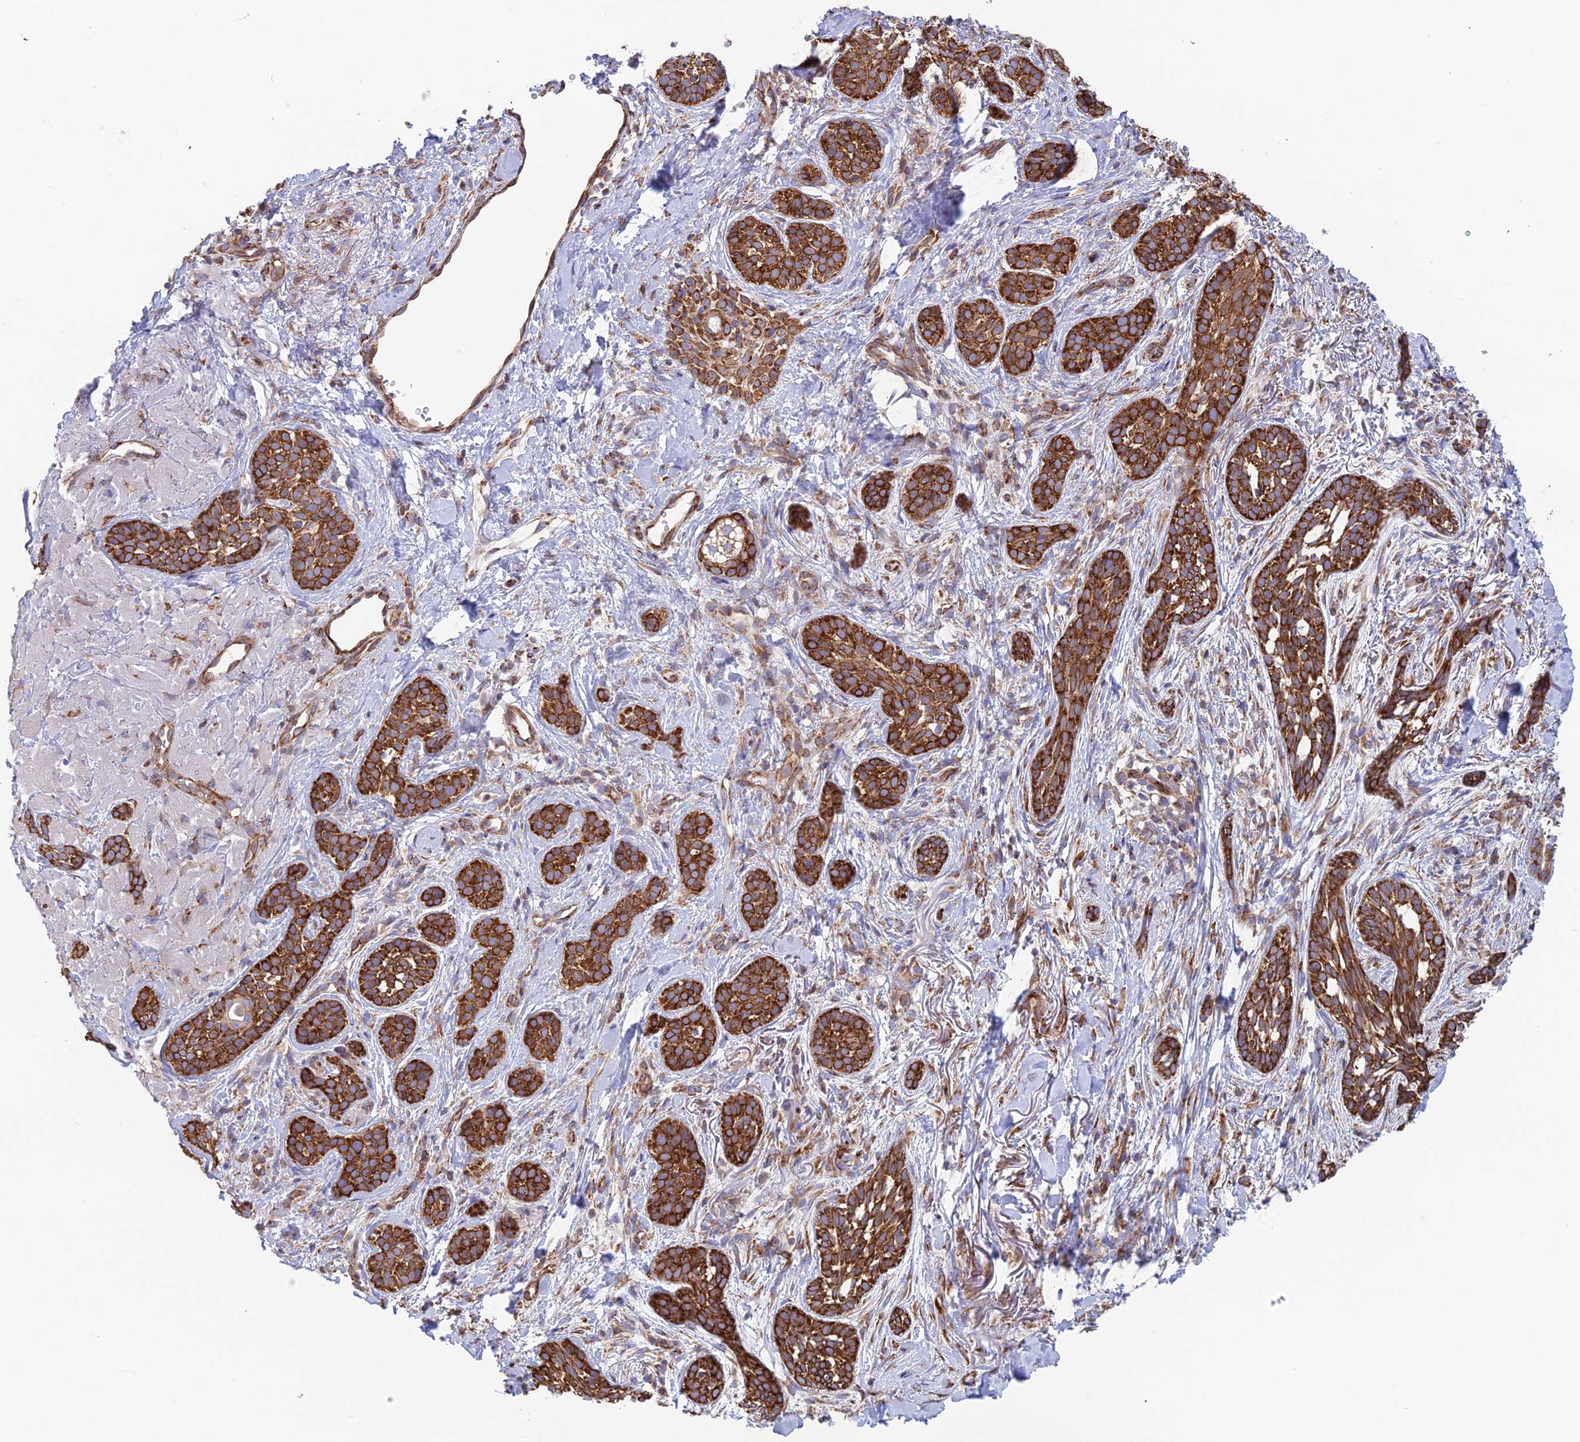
{"staining": {"intensity": "strong", "quantity": ">75%", "location": "cytoplasmic/membranous"}, "tissue": "skin cancer", "cell_type": "Tumor cells", "image_type": "cancer", "snomed": [{"axis": "morphology", "description": "Basal cell carcinoma"}, {"axis": "topography", "description": "Skin"}], "caption": "Immunohistochemical staining of human skin basal cell carcinoma reveals strong cytoplasmic/membranous protein staining in approximately >75% of tumor cells.", "gene": "CCDC69", "patient": {"sex": "male", "age": 71}}